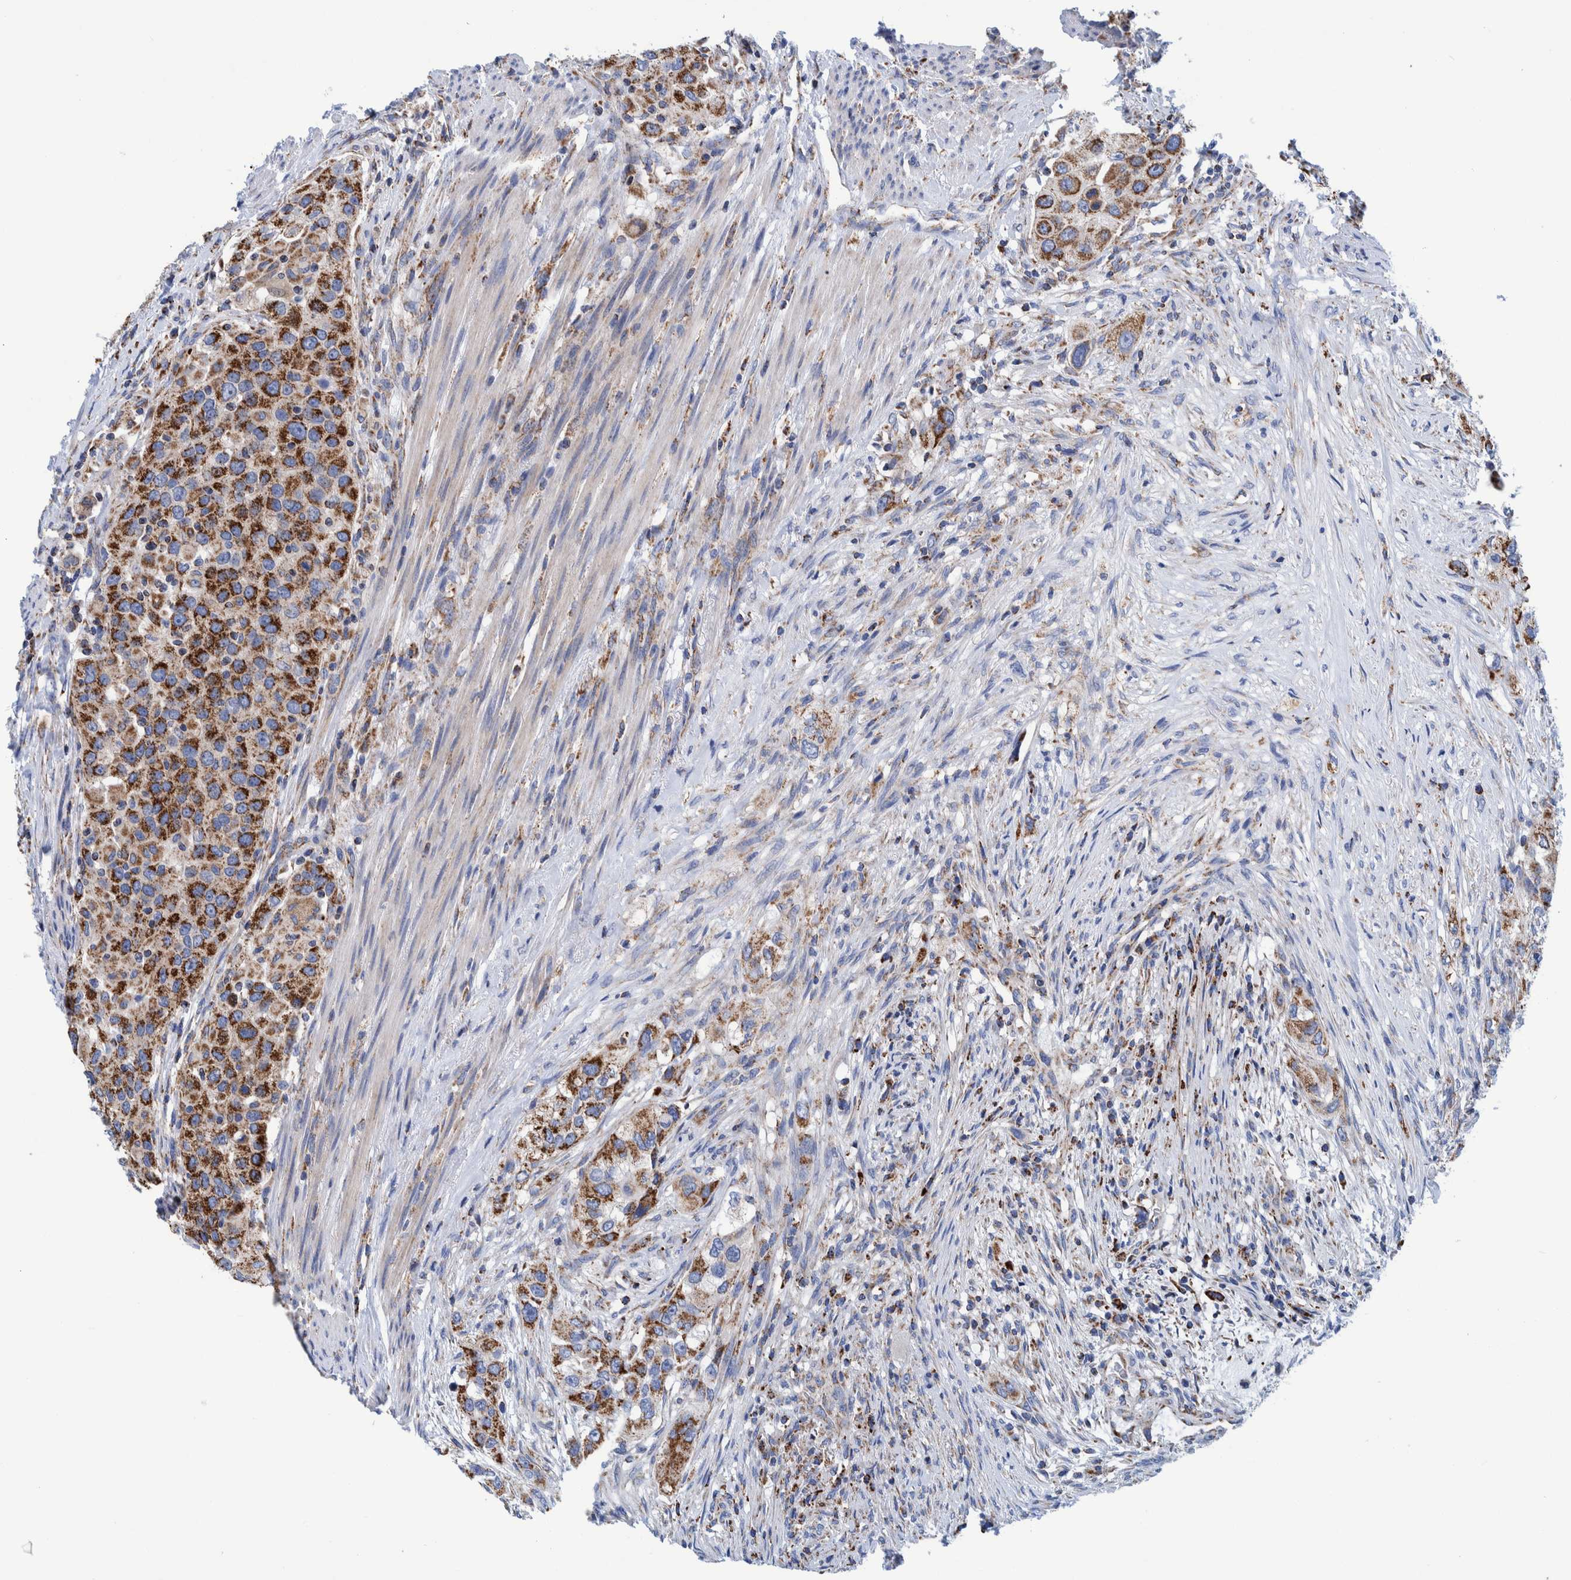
{"staining": {"intensity": "strong", "quantity": ">75%", "location": "cytoplasmic/membranous"}, "tissue": "urothelial cancer", "cell_type": "Tumor cells", "image_type": "cancer", "snomed": [{"axis": "morphology", "description": "Urothelial carcinoma, High grade"}, {"axis": "topography", "description": "Urinary bladder"}], "caption": "Urothelial carcinoma (high-grade) stained for a protein (brown) exhibits strong cytoplasmic/membranous positive positivity in about >75% of tumor cells.", "gene": "BZW2", "patient": {"sex": "female", "age": 80}}